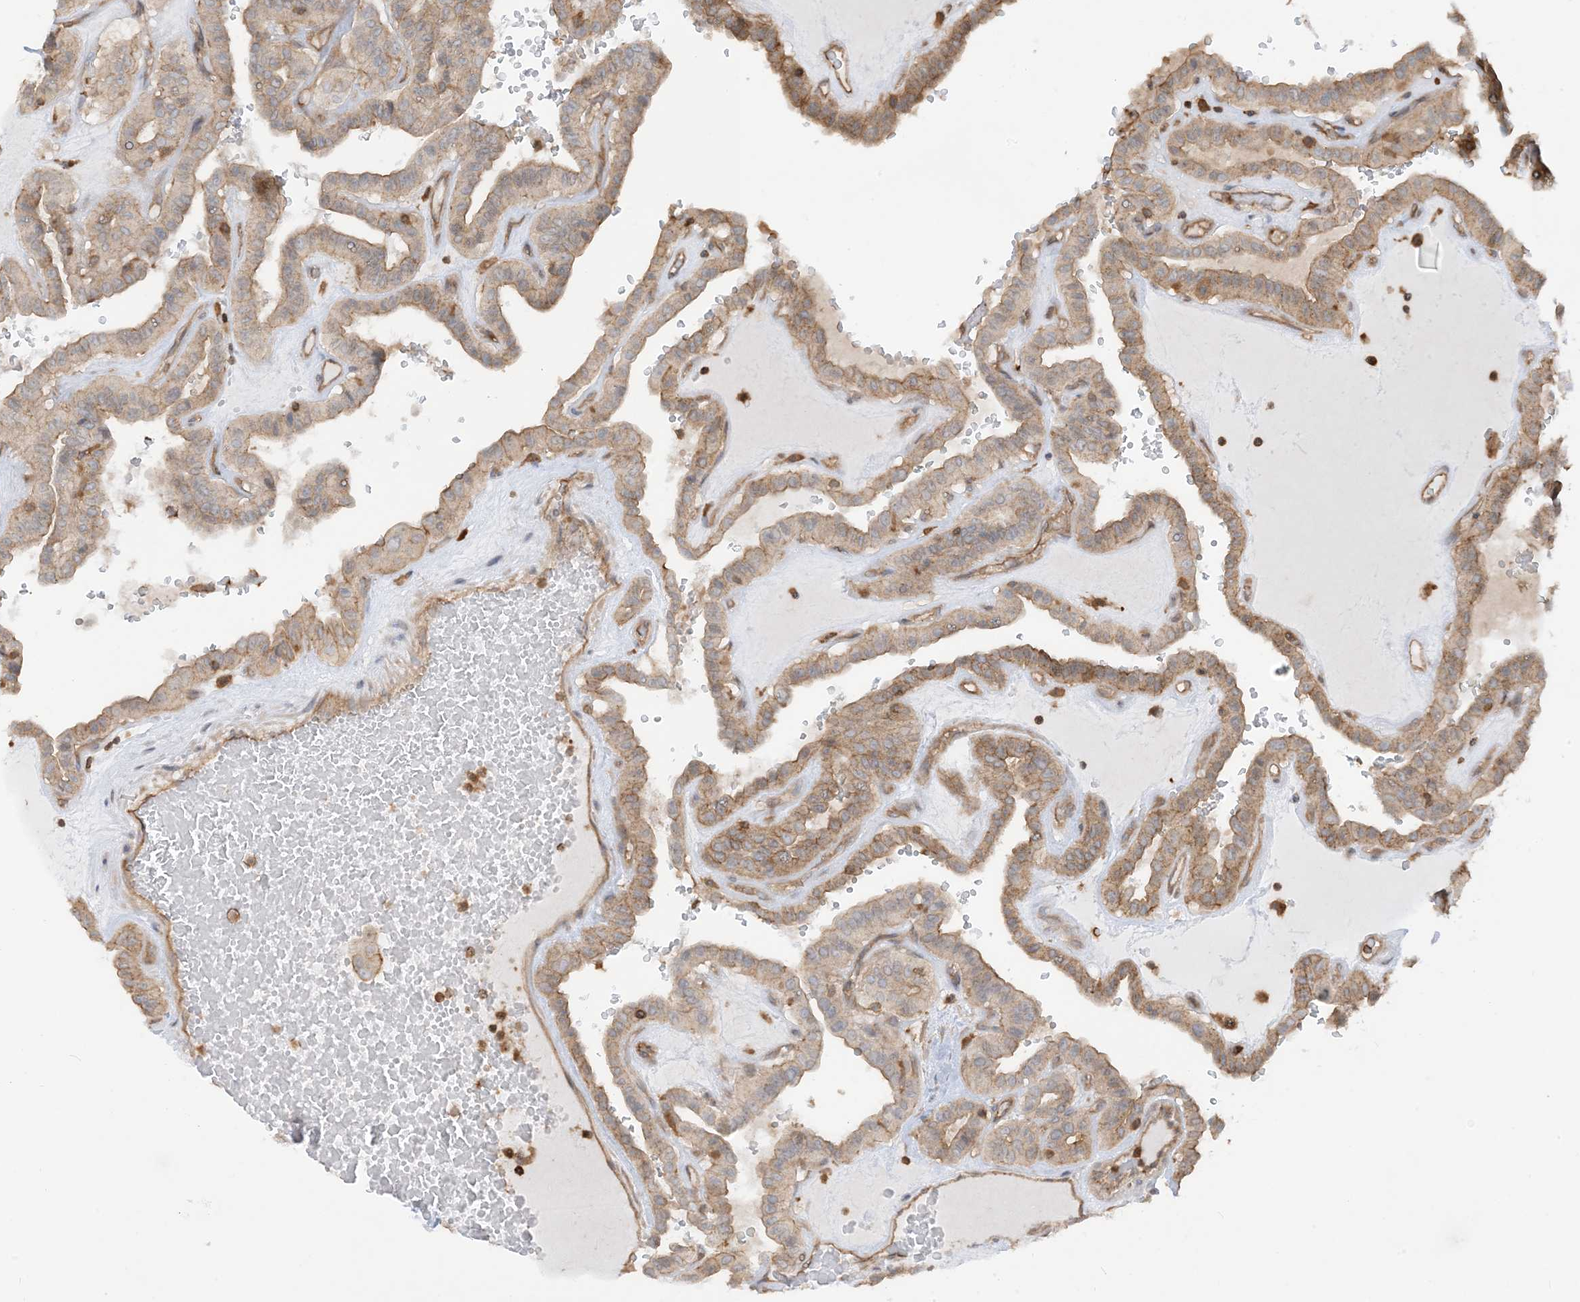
{"staining": {"intensity": "moderate", "quantity": ">75%", "location": "cytoplasmic/membranous"}, "tissue": "thyroid cancer", "cell_type": "Tumor cells", "image_type": "cancer", "snomed": [{"axis": "morphology", "description": "Papillary adenocarcinoma, NOS"}, {"axis": "topography", "description": "Thyroid gland"}], "caption": "Tumor cells display medium levels of moderate cytoplasmic/membranous positivity in approximately >75% of cells in human thyroid cancer. (DAB = brown stain, brightfield microscopy at high magnification).", "gene": "CAPZB", "patient": {"sex": "male", "age": 77}}